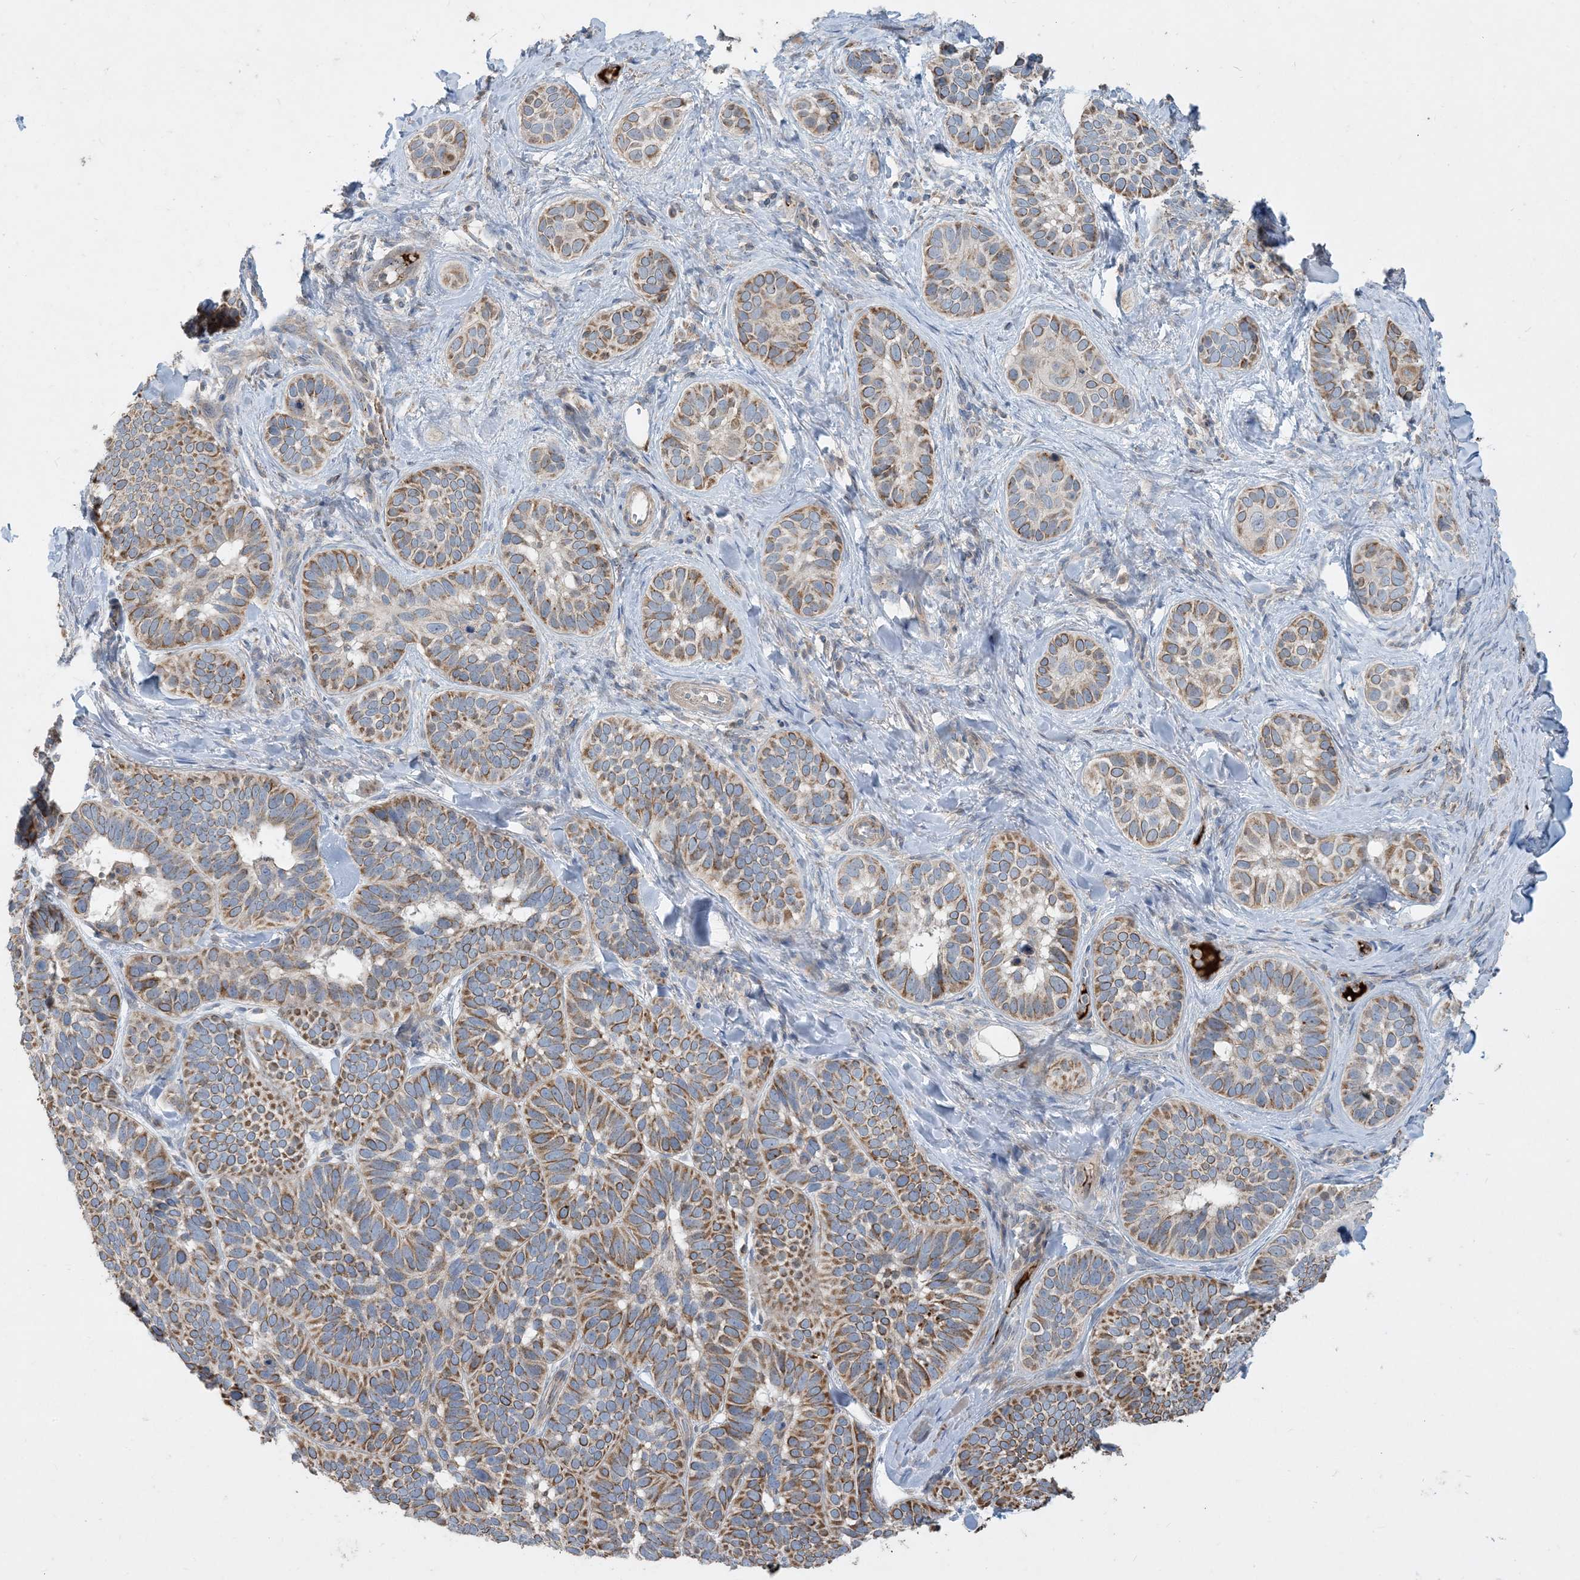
{"staining": {"intensity": "moderate", "quantity": ">75%", "location": "cytoplasmic/membranous"}, "tissue": "skin cancer", "cell_type": "Tumor cells", "image_type": "cancer", "snomed": [{"axis": "morphology", "description": "Basal cell carcinoma"}, {"axis": "topography", "description": "Skin"}], "caption": "A micrograph showing moderate cytoplasmic/membranous positivity in approximately >75% of tumor cells in skin cancer, as visualized by brown immunohistochemical staining.", "gene": "ECHDC1", "patient": {"sex": "male", "age": 62}}